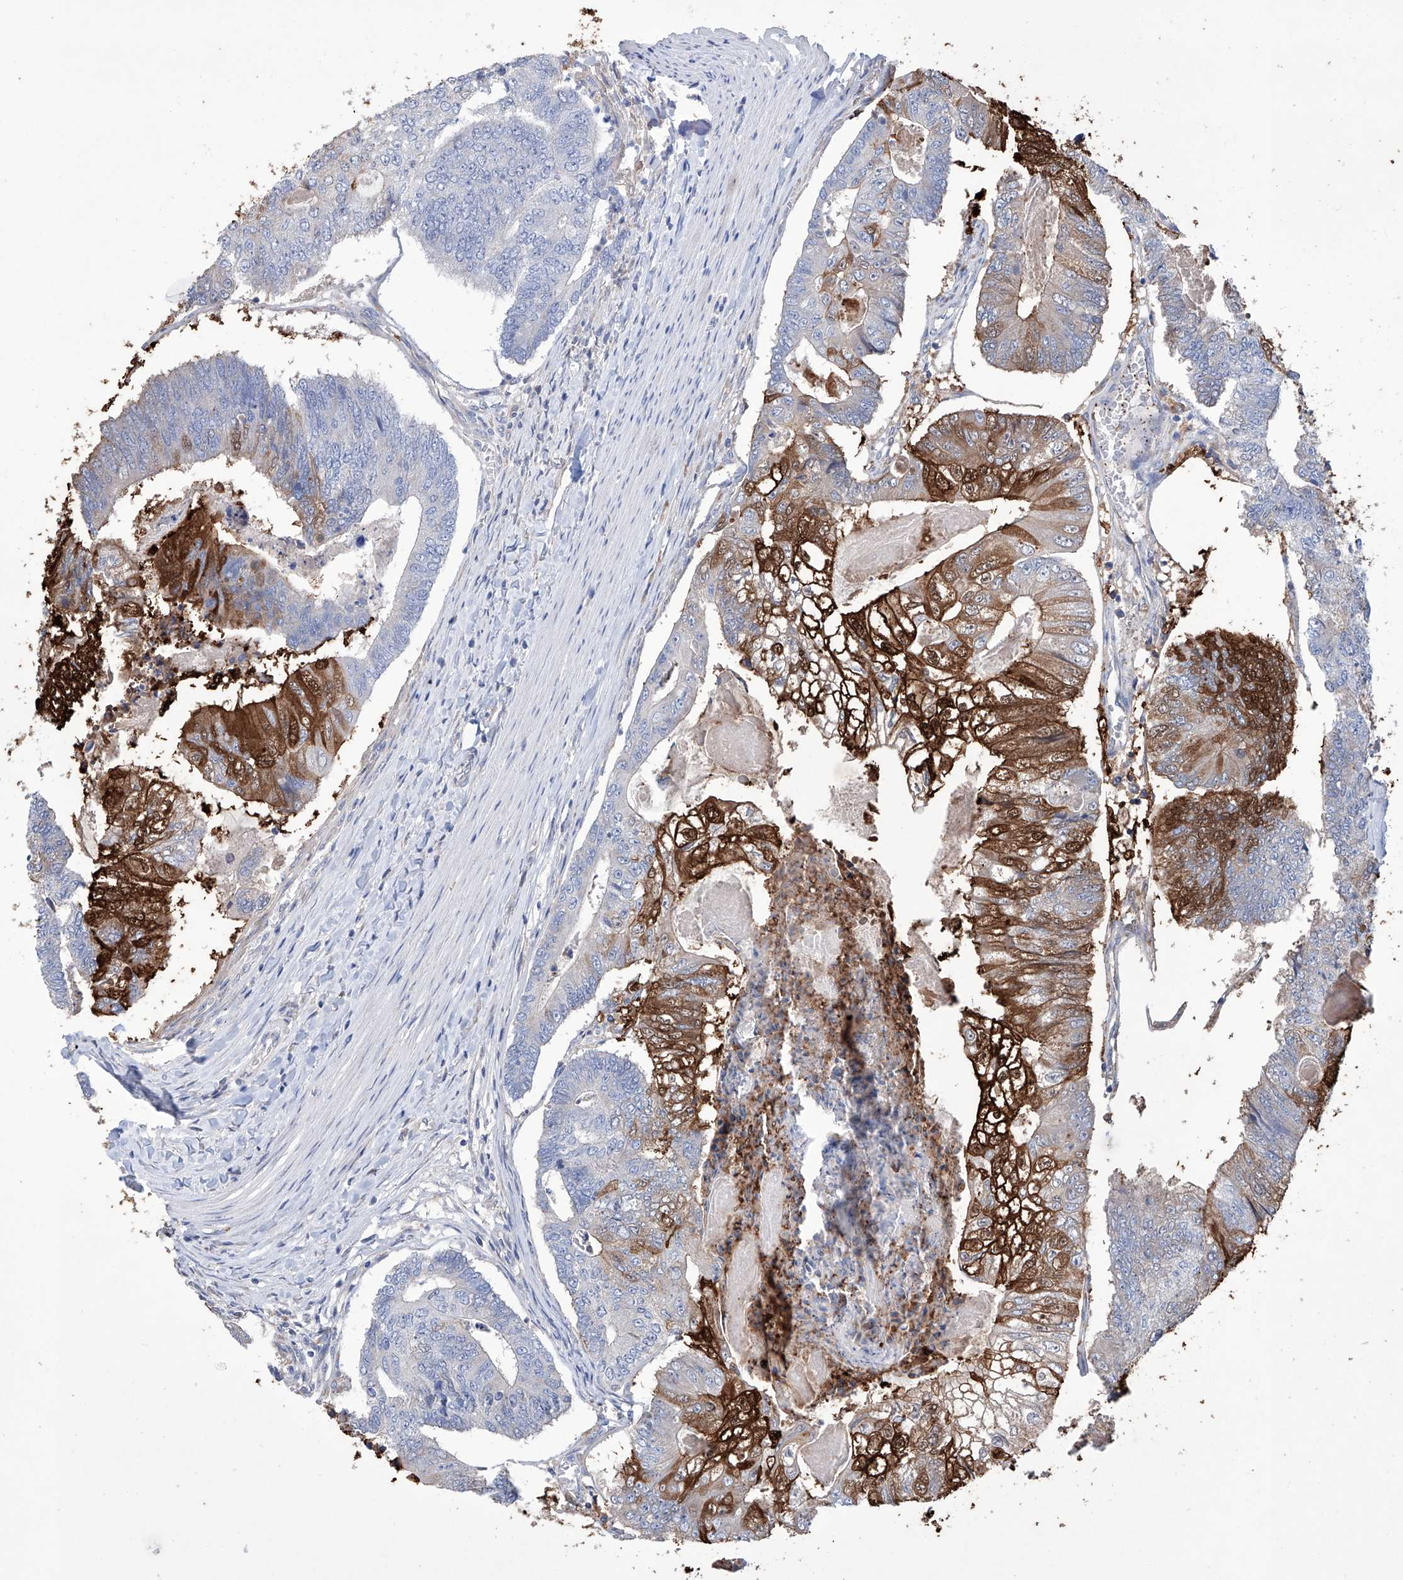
{"staining": {"intensity": "moderate", "quantity": "25%-75%", "location": "cytoplasmic/membranous,nuclear"}, "tissue": "colorectal cancer", "cell_type": "Tumor cells", "image_type": "cancer", "snomed": [{"axis": "morphology", "description": "Adenocarcinoma, NOS"}, {"axis": "topography", "description": "Colon"}], "caption": "Tumor cells demonstrate medium levels of moderate cytoplasmic/membranous and nuclear staining in about 25%-75% of cells in colorectal cancer.", "gene": "AFG1L", "patient": {"sex": "female", "age": 67}}